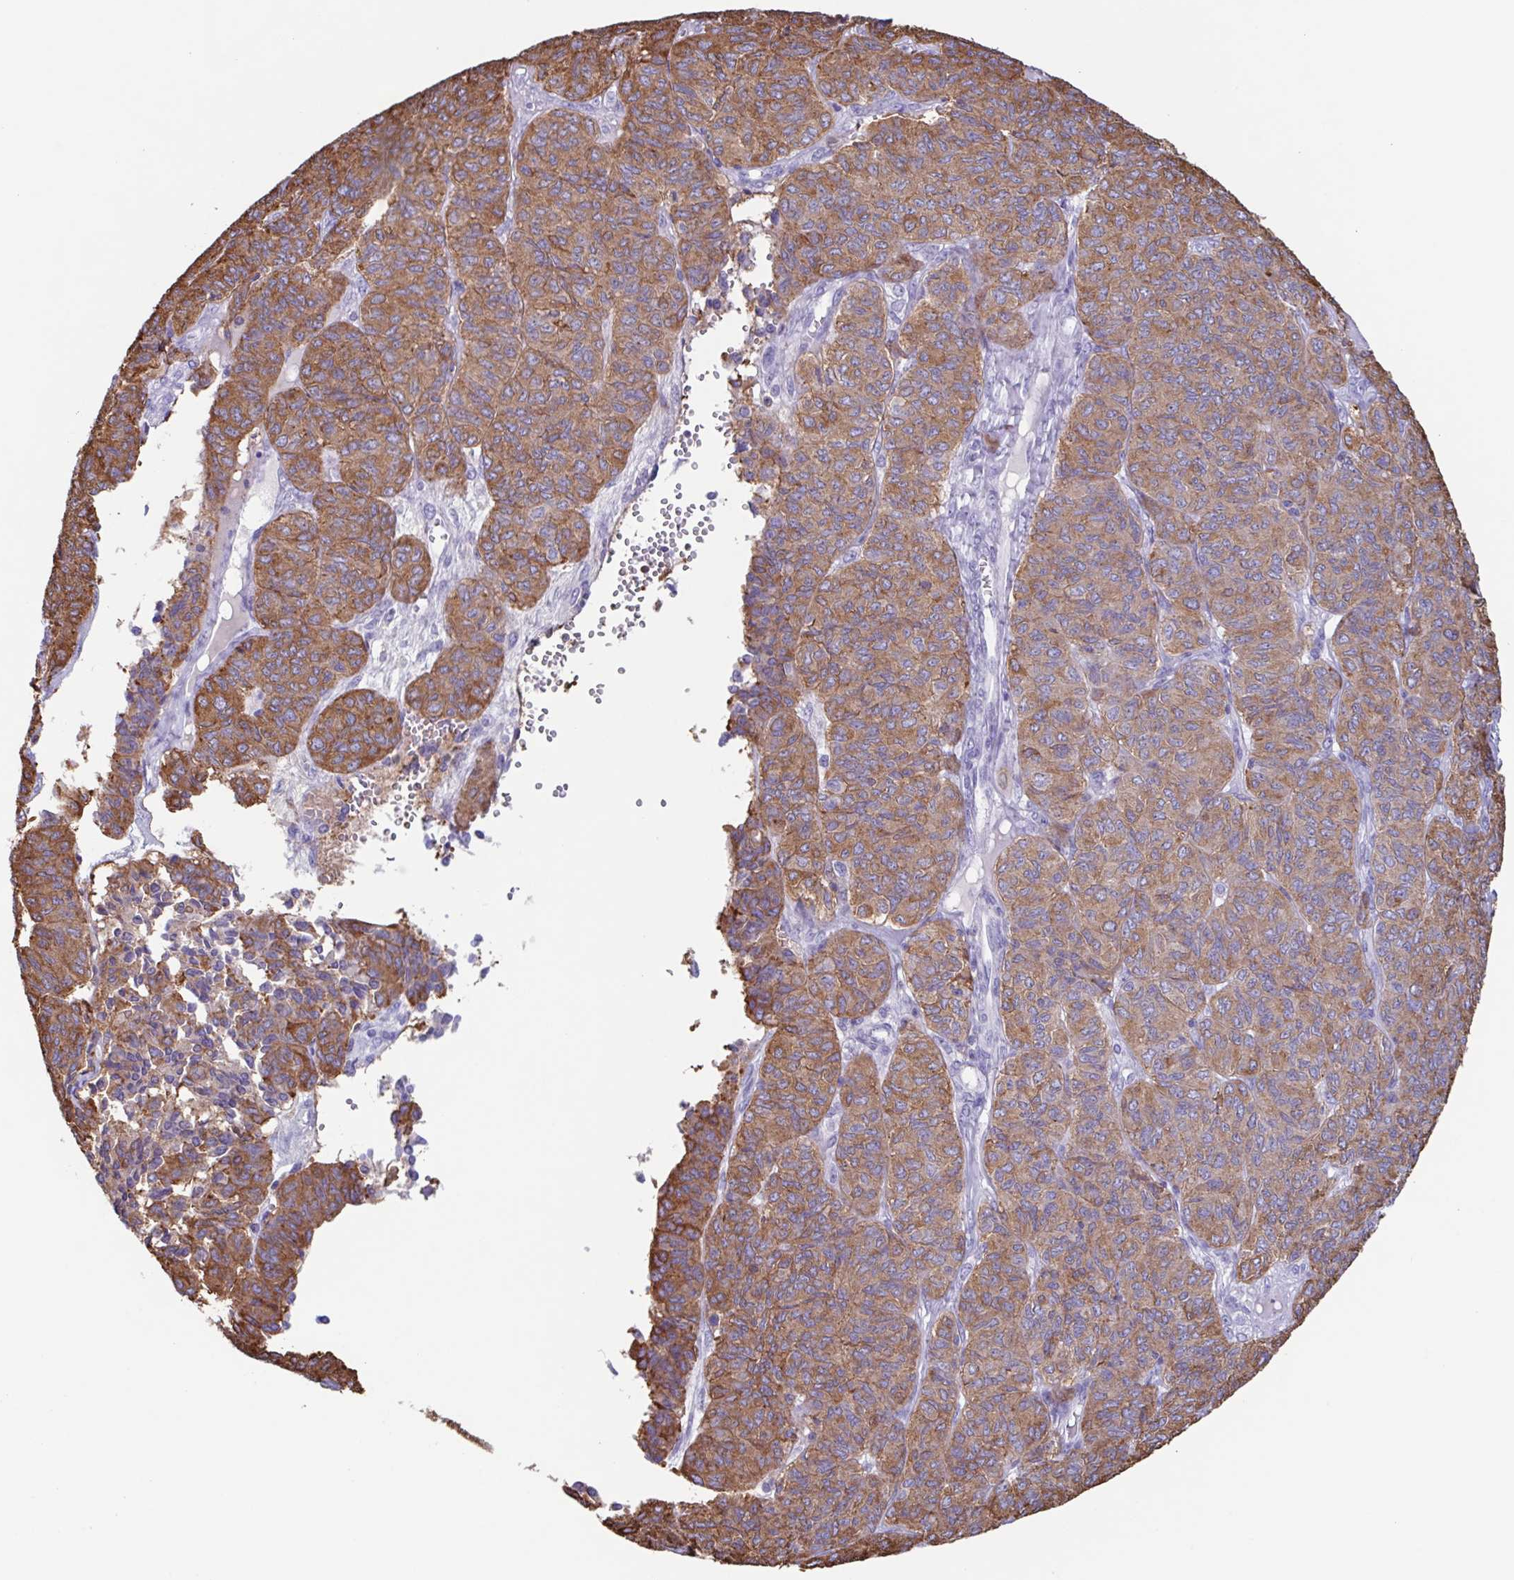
{"staining": {"intensity": "moderate", "quantity": ">75%", "location": "cytoplasmic/membranous"}, "tissue": "ovarian cancer", "cell_type": "Tumor cells", "image_type": "cancer", "snomed": [{"axis": "morphology", "description": "Carcinoma, endometroid"}, {"axis": "topography", "description": "Ovary"}], "caption": "Human ovarian cancer (endometroid carcinoma) stained for a protein (brown) demonstrates moderate cytoplasmic/membranous positive expression in about >75% of tumor cells.", "gene": "TPD52", "patient": {"sex": "female", "age": 80}}